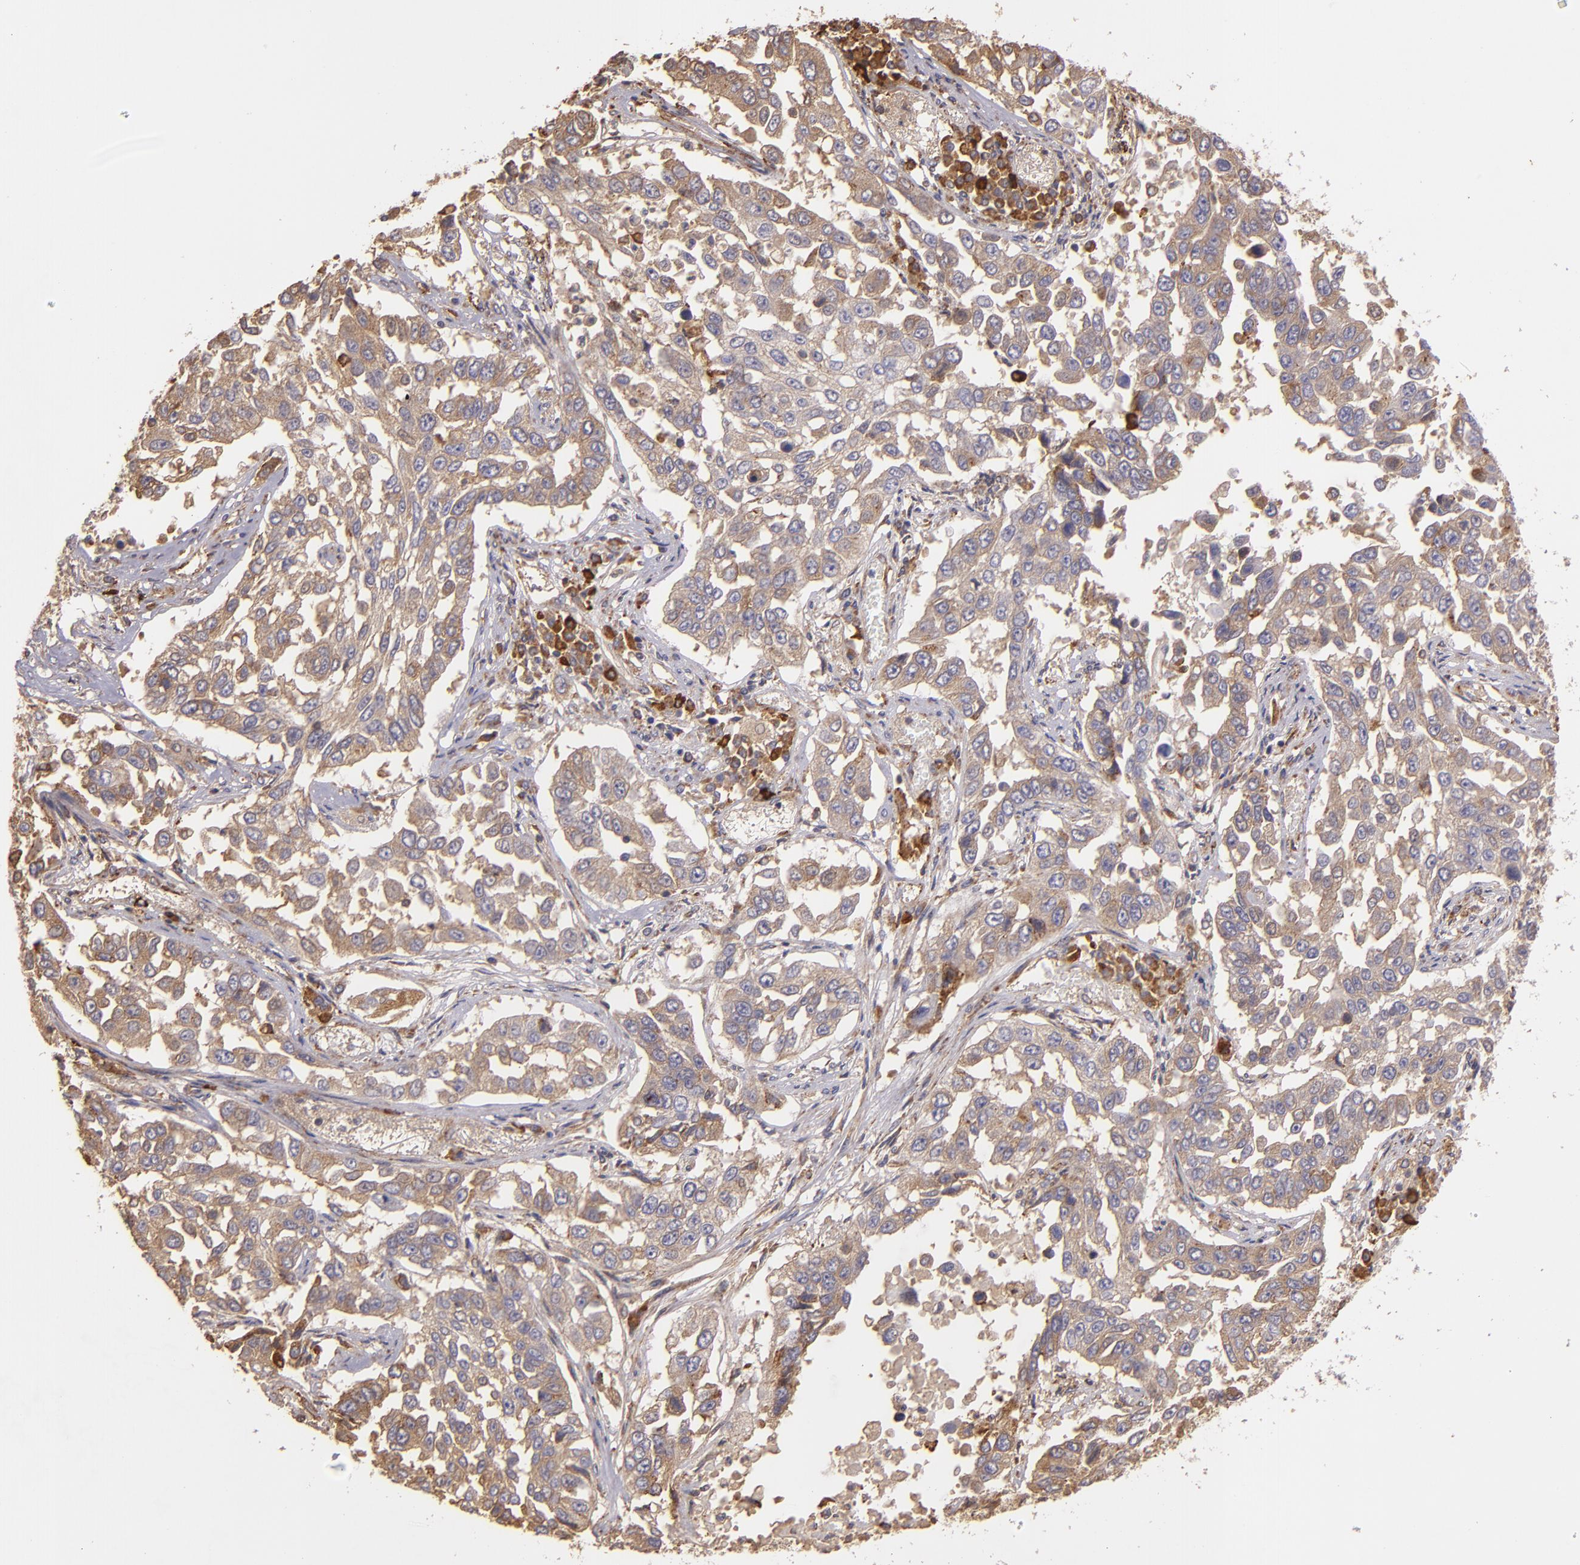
{"staining": {"intensity": "moderate", "quantity": ">75%", "location": "cytoplasmic/membranous"}, "tissue": "lung cancer", "cell_type": "Tumor cells", "image_type": "cancer", "snomed": [{"axis": "morphology", "description": "Squamous cell carcinoma, NOS"}, {"axis": "topography", "description": "Lung"}], "caption": "Immunohistochemistry (IHC) histopathology image of lung cancer (squamous cell carcinoma) stained for a protein (brown), which exhibits medium levels of moderate cytoplasmic/membranous positivity in approximately >75% of tumor cells.", "gene": "ECE1", "patient": {"sex": "male", "age": 71}}